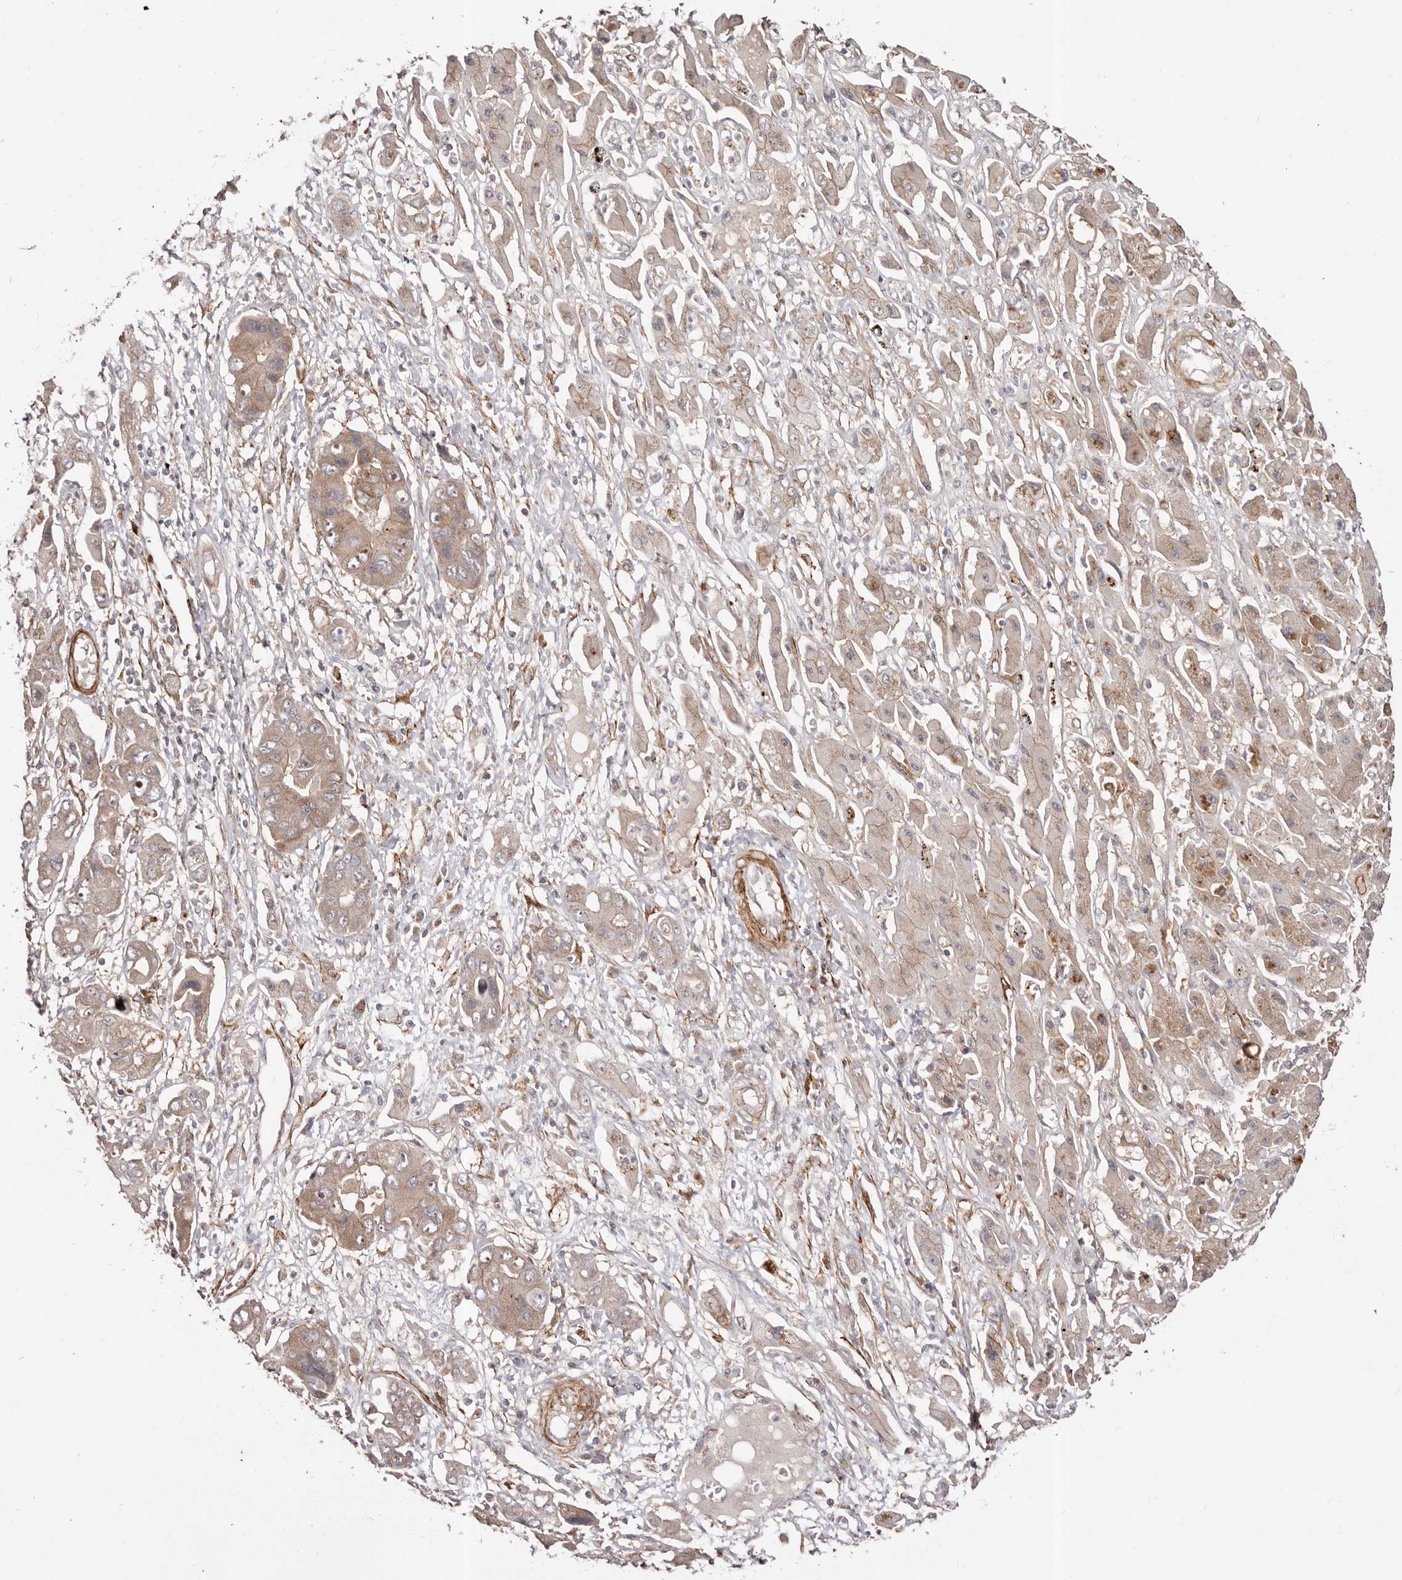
{"staining": {"intensity": "weak", "quantity": ">75%", "location": "cytoplasmic/membranous,nuclear"}, "tissue": "liver cancer", "cell_type": "Tumor cells", "image_type": "cancer", "snomed": [{"axis": "morphology", "description": "Cholangiocarcinoma"}, {"axis": "topography", "description": "Liver"}], "caption": "Protein expression by immunohistochemistry shows weak cytoplasmic/membranous and nuclear positivity in approximately >75% of tumor cells in cholangiocarcinoma (liver).", "gene": "MICAL2", "patient": {"sex": "male", "age": 67}}